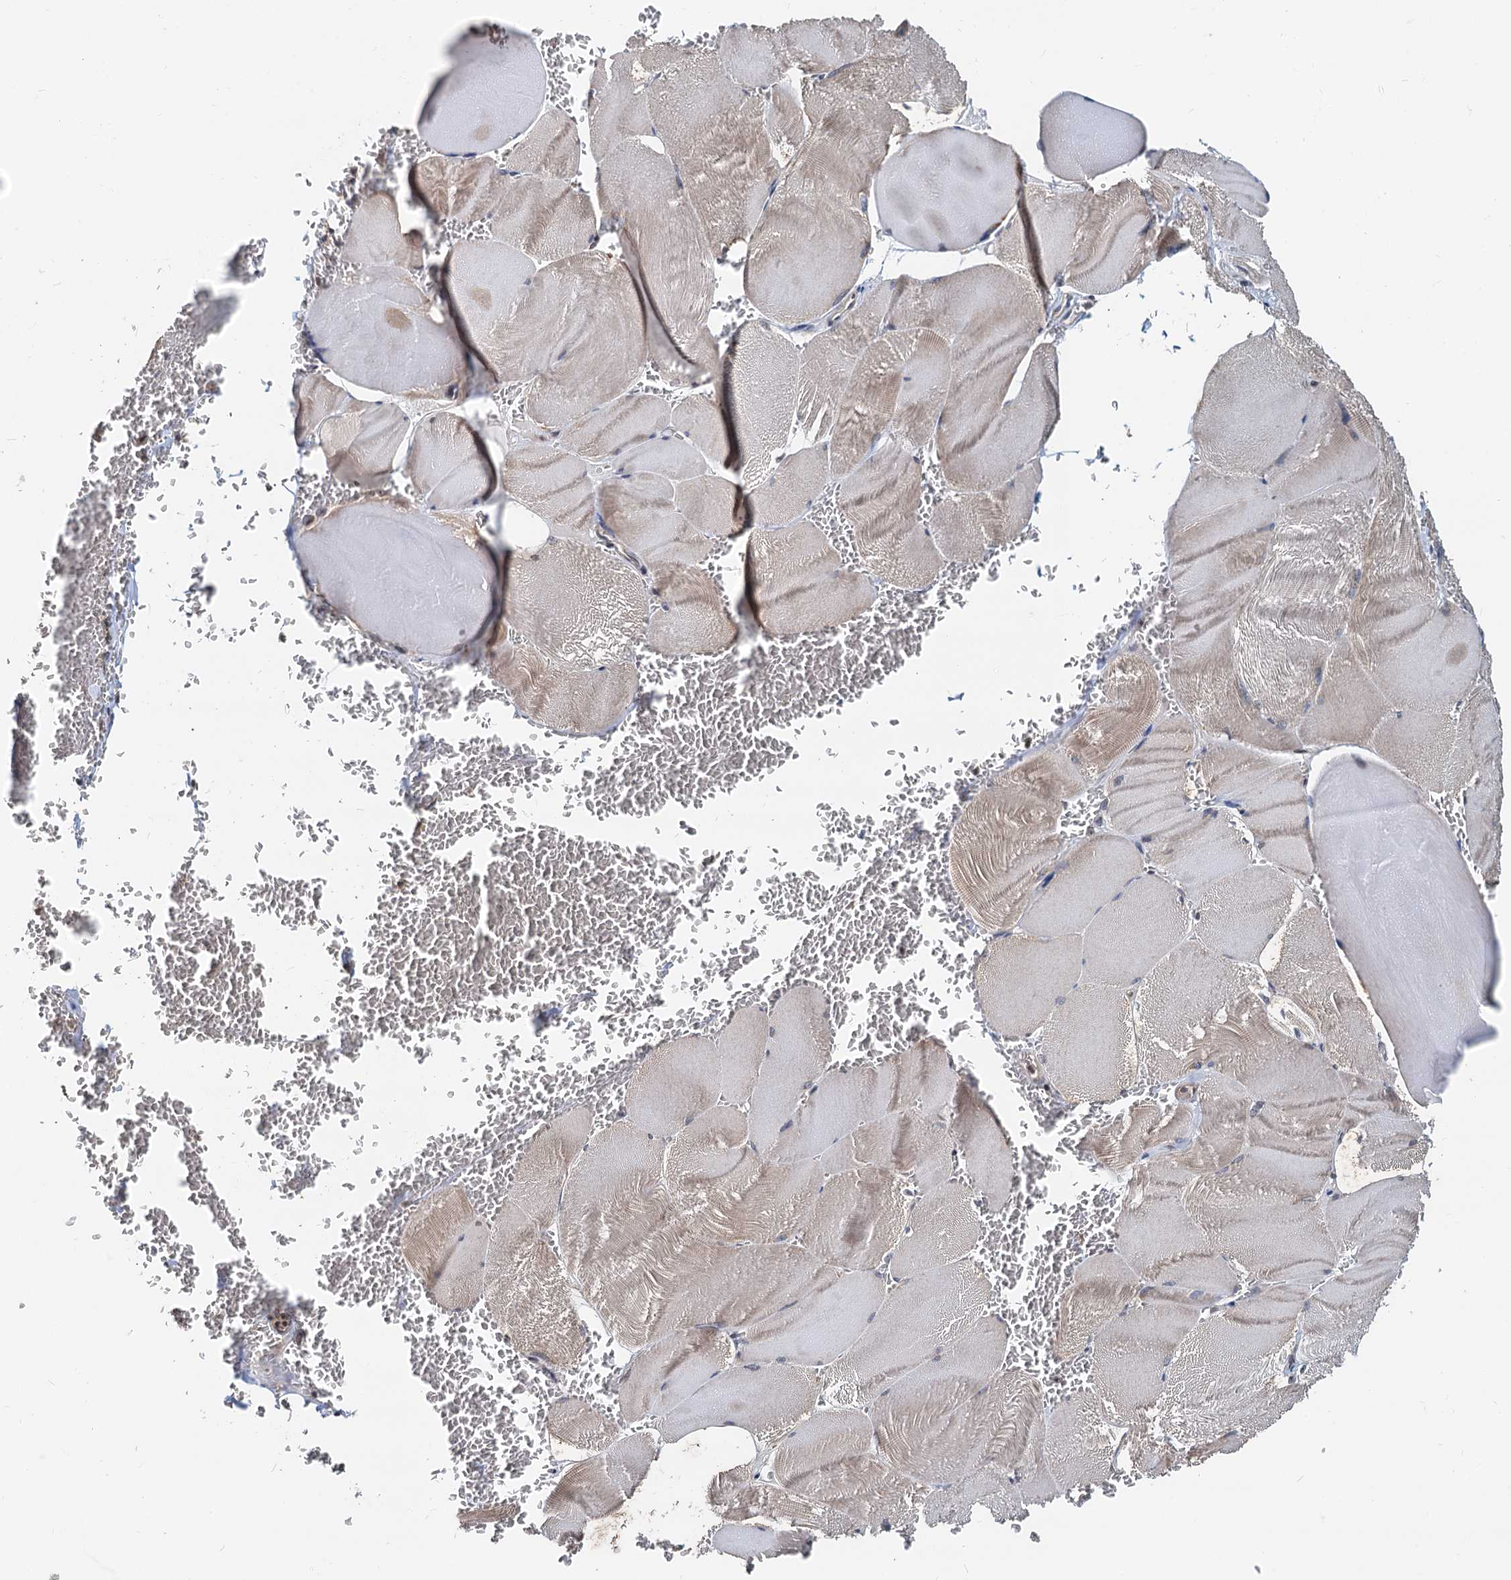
{"staining": {"intensity": "weak", "quantity": "25%-75%", "location": "cytoplasmic/membranous"}, "tissue": "skeletal muscle", "cell_type": "Myocytes", "image_type": "normal", "snomed": [{"axis": "morphology", "description": "Normal tissue, NOS"}, {"axis": "morphology", "description": "Basal cell carcinoma"}, {"axis": "topography", "description": "Skeletal muscle"}], "caption": "This histopathology image shows normal skeletal muscle stained with IHC to label a protein in brown. The cytoplasmic/membranous of myocytes show weak positivity for the protein. Nuclei are counter-stained blue.", "gene": "MCMBP", "patient": {"sex": "female", "age": 64}}